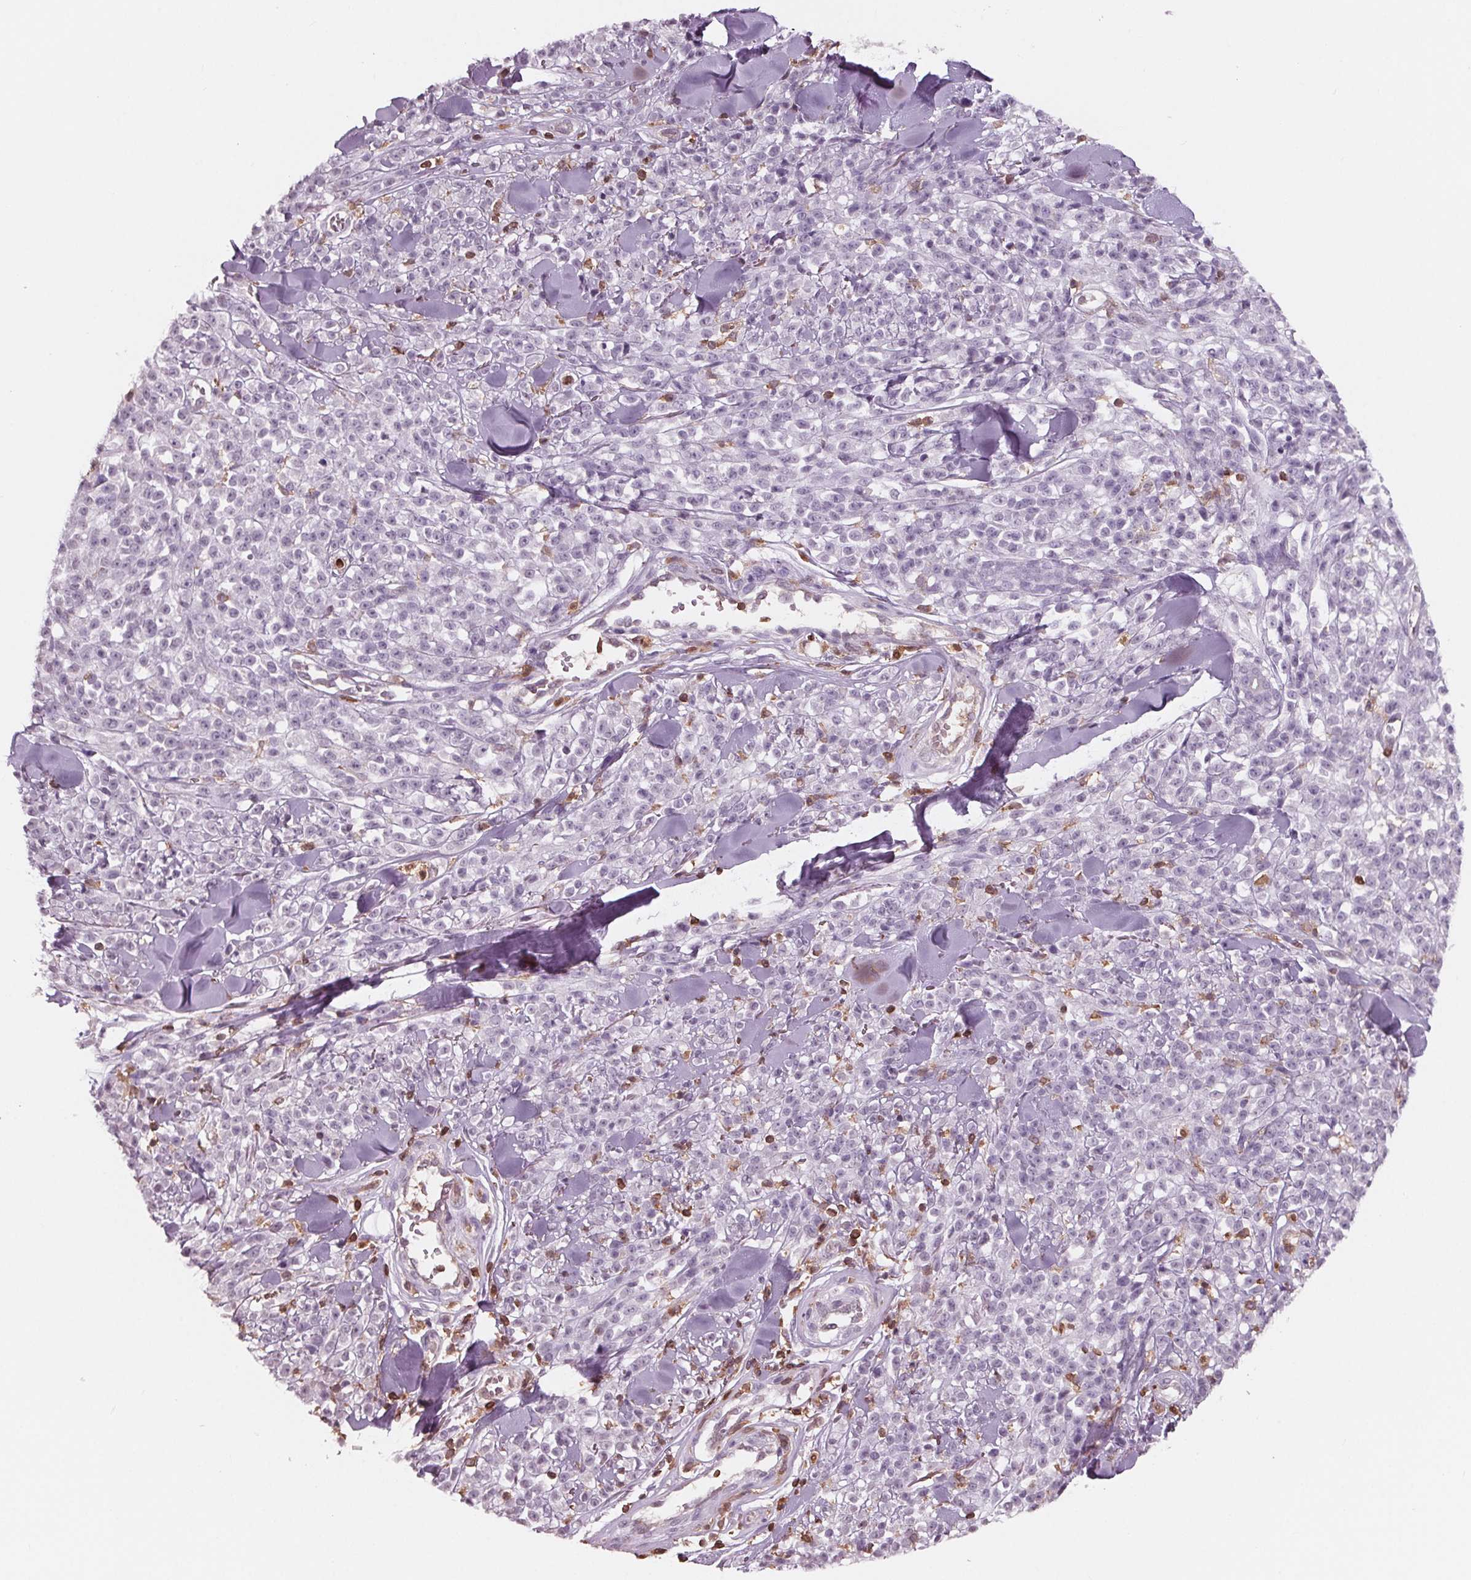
{"staining": {"intensity": "negative", "quantity": "none", "location": "none"}, "tissue": "melanoma", "cell_type": "Tumor cells", "image_type": "cancer", "snomed": [{"axis": "morphology", "description": "Malignant melanoma, NOS"}, {"axis": "topography", "description": "Skin"}, {"axis": "topography", "description": "Skin of trunk"}], "caption": "Micrograph shows no significant protein expression in tumor cells of malignant melanoma.", "gene": "ARHGAP25", "patient": {"sex": "male", "age": 74}}